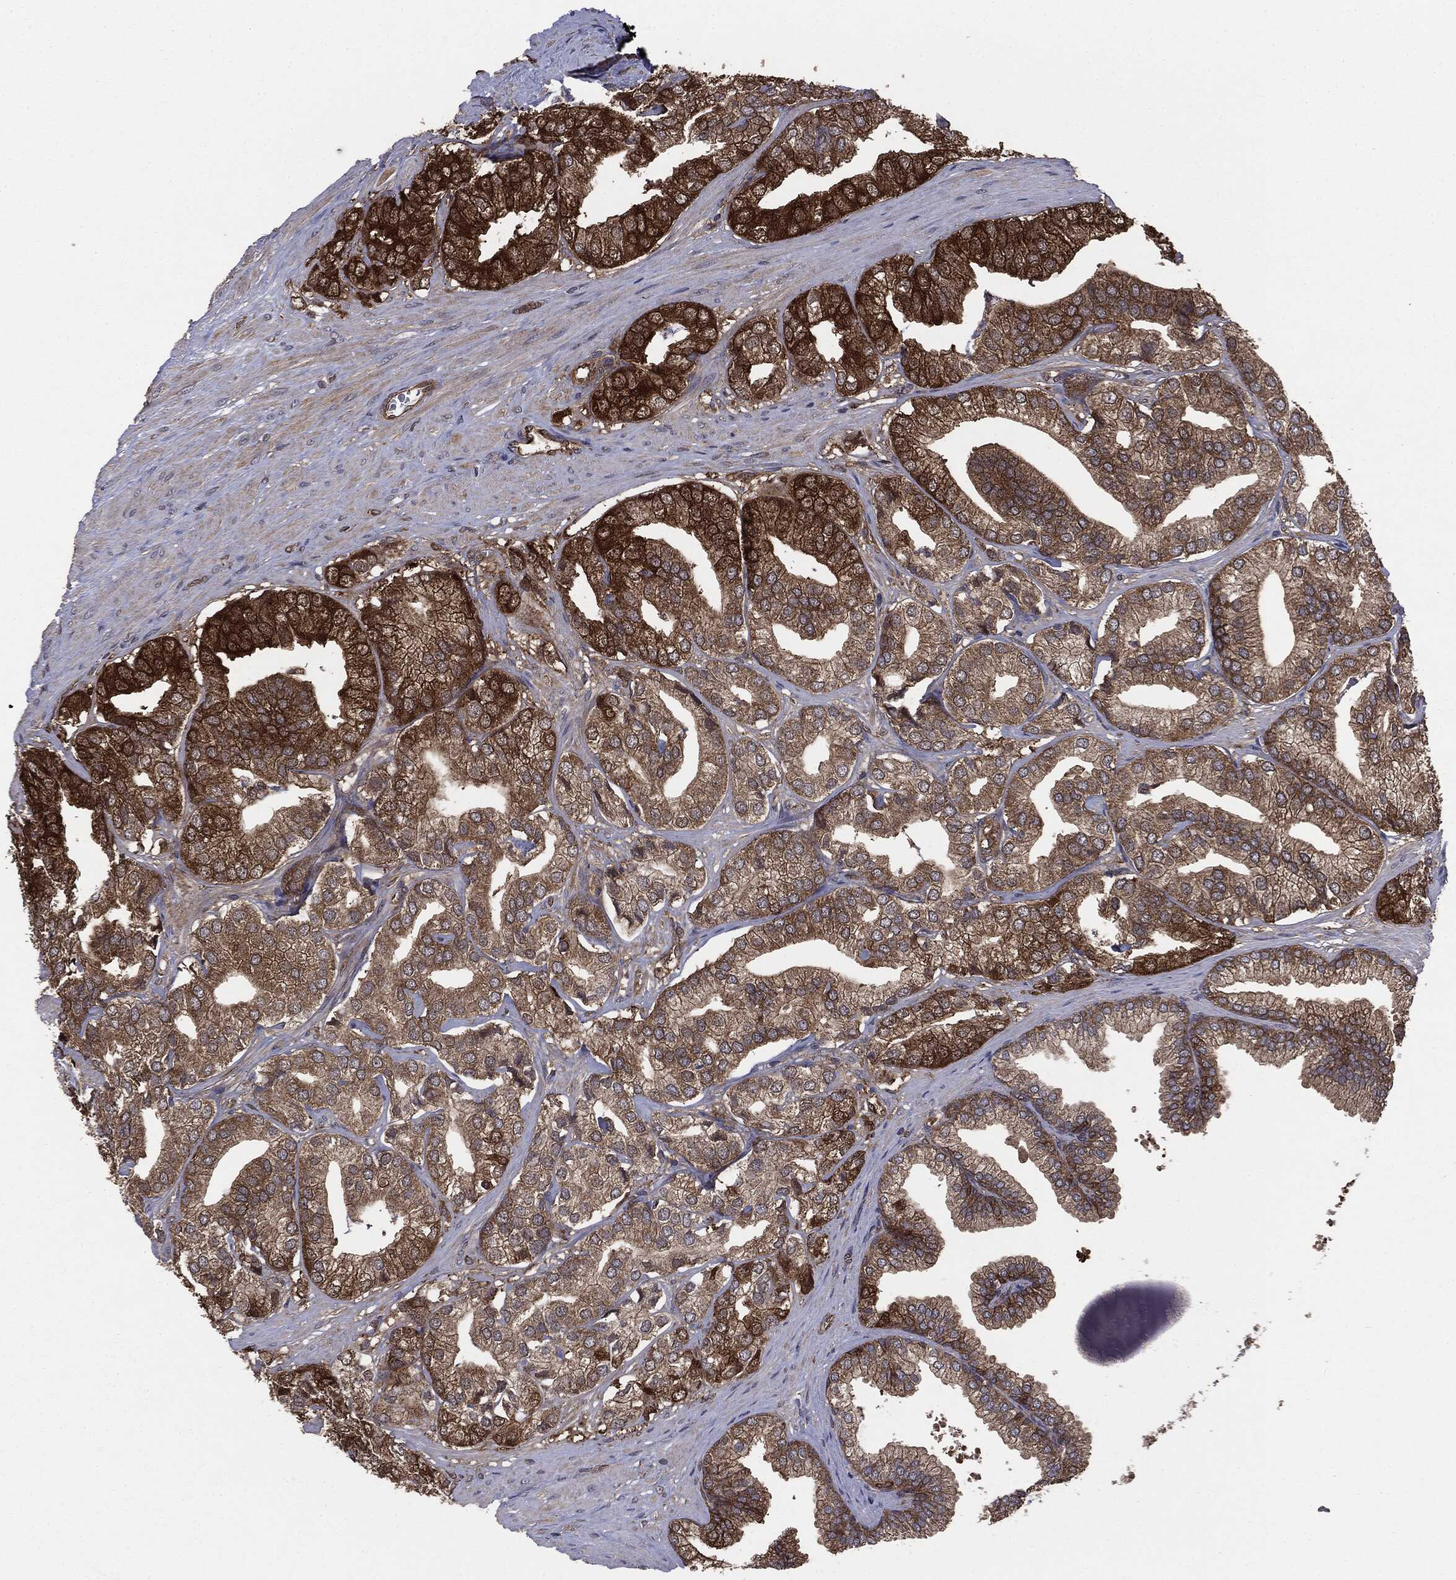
{"staining": {"intensity": "strong", "quantity": "25%-75%", "location": "cytoplasmic/membranous"}, "tissue": "prostate cancer", "cell_type": "Tumor cells", "image_type": "cancer", "snomed": [{"axis": "morphology", "description": "Adenocarcinoma, High grade"}, {"axis": "topography", "description": "Prostate"}], "caption": "Prostate high-grade adenocarcinoma tissue demonstrates strong cytoplasmic/membranous positivity in about 25%-75% of tumor cells", "gene": "NME1", "patient": {"sex": "male", "age": 58}}